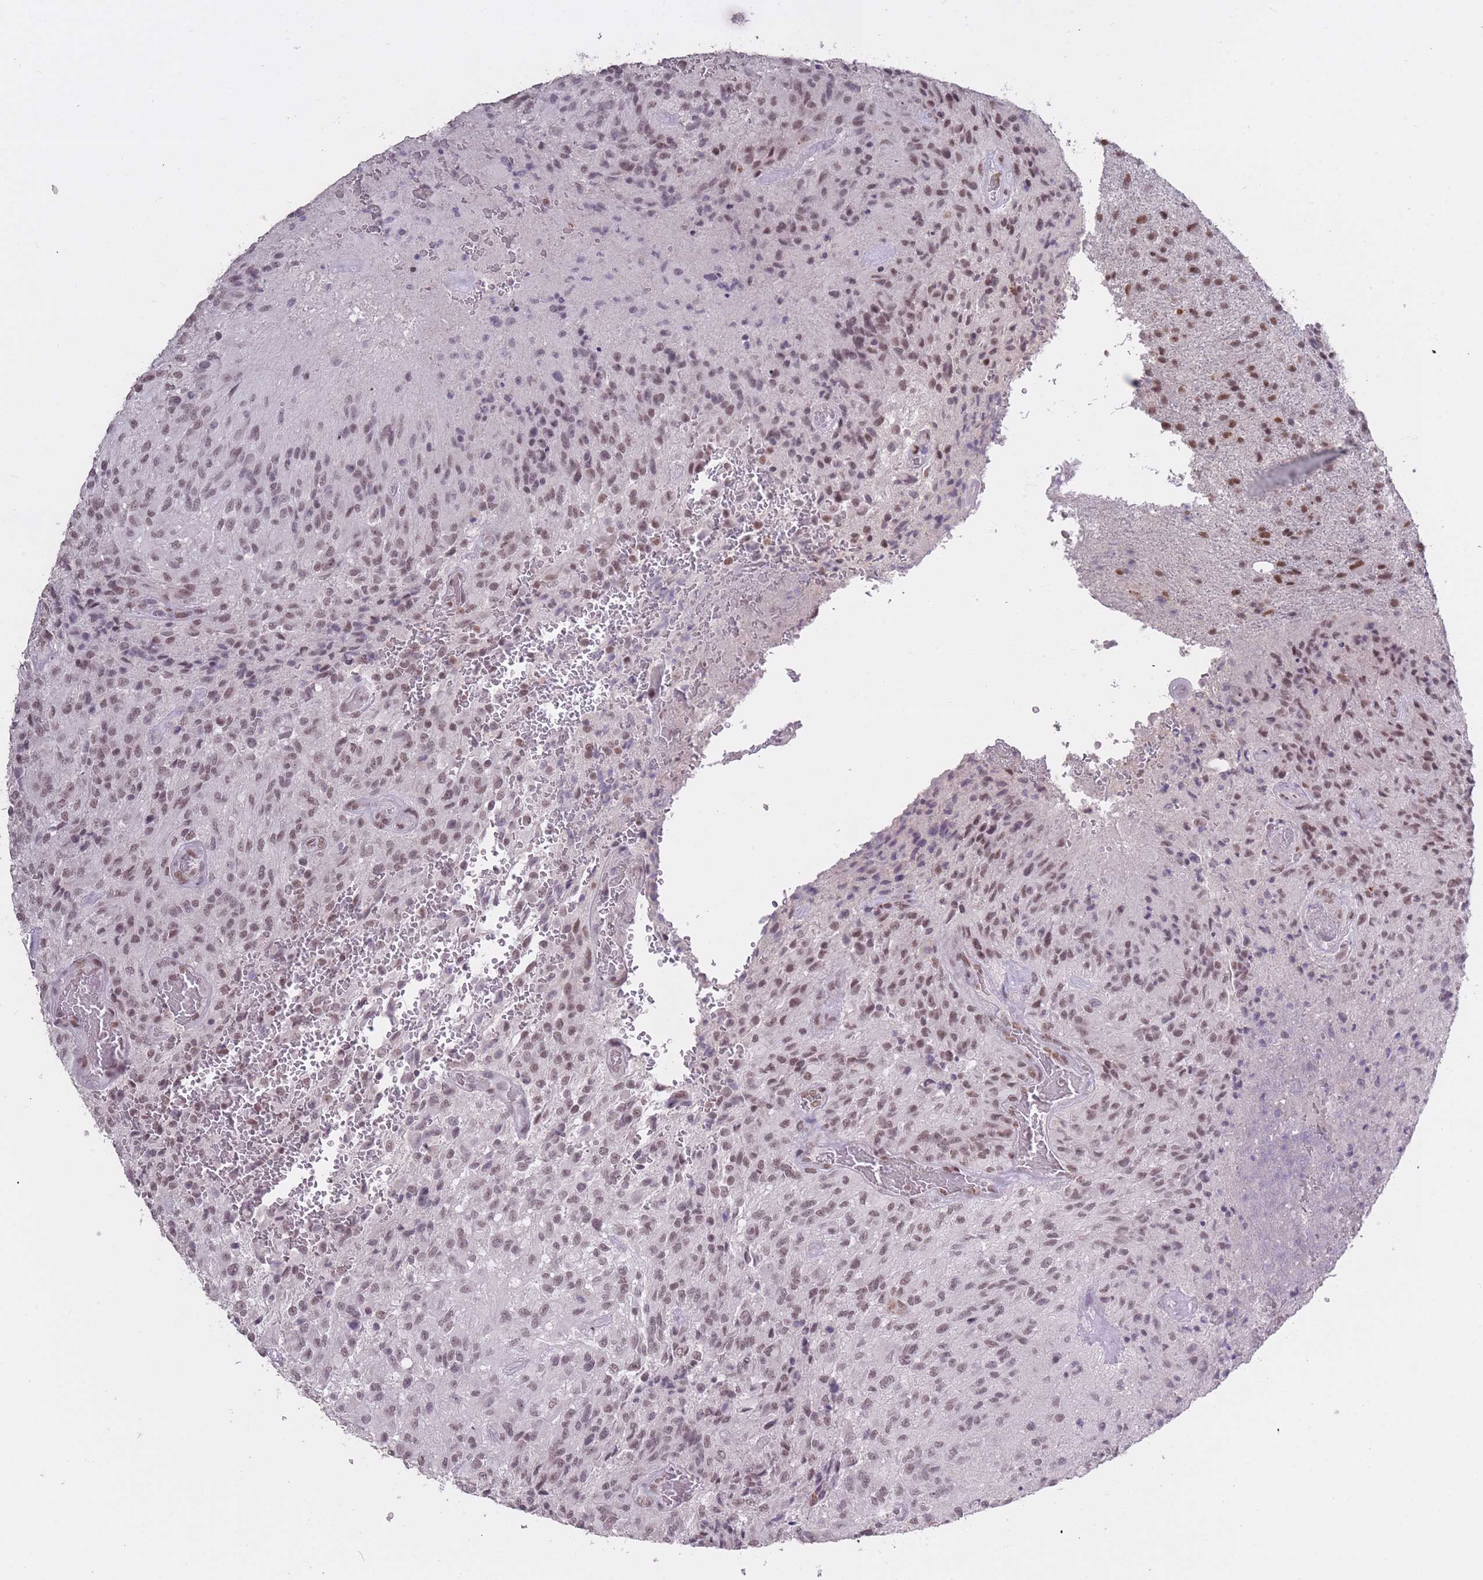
{"staining": {"intensity": "weak", "quantity": ">75%", "location": "nuclear"}, "tissue": "glioma", "cell_type": "Tumor cells", "image_type": "cancer", "snomed": [{"axis": "morphology", "description": "Normal tissue, NOS"}, {"axis": "morphology", "description": "Glioma, malignant, High grade"}, {"axis": "topography", "description": "Cerebral cortex"}], "caption": "Tumor cells demonstrate low levels of weak nuclear staining in about >75% of cells in glioma.", "gene": "HNRNPUL1", "patient": {"sex": "male", "age": 56}}